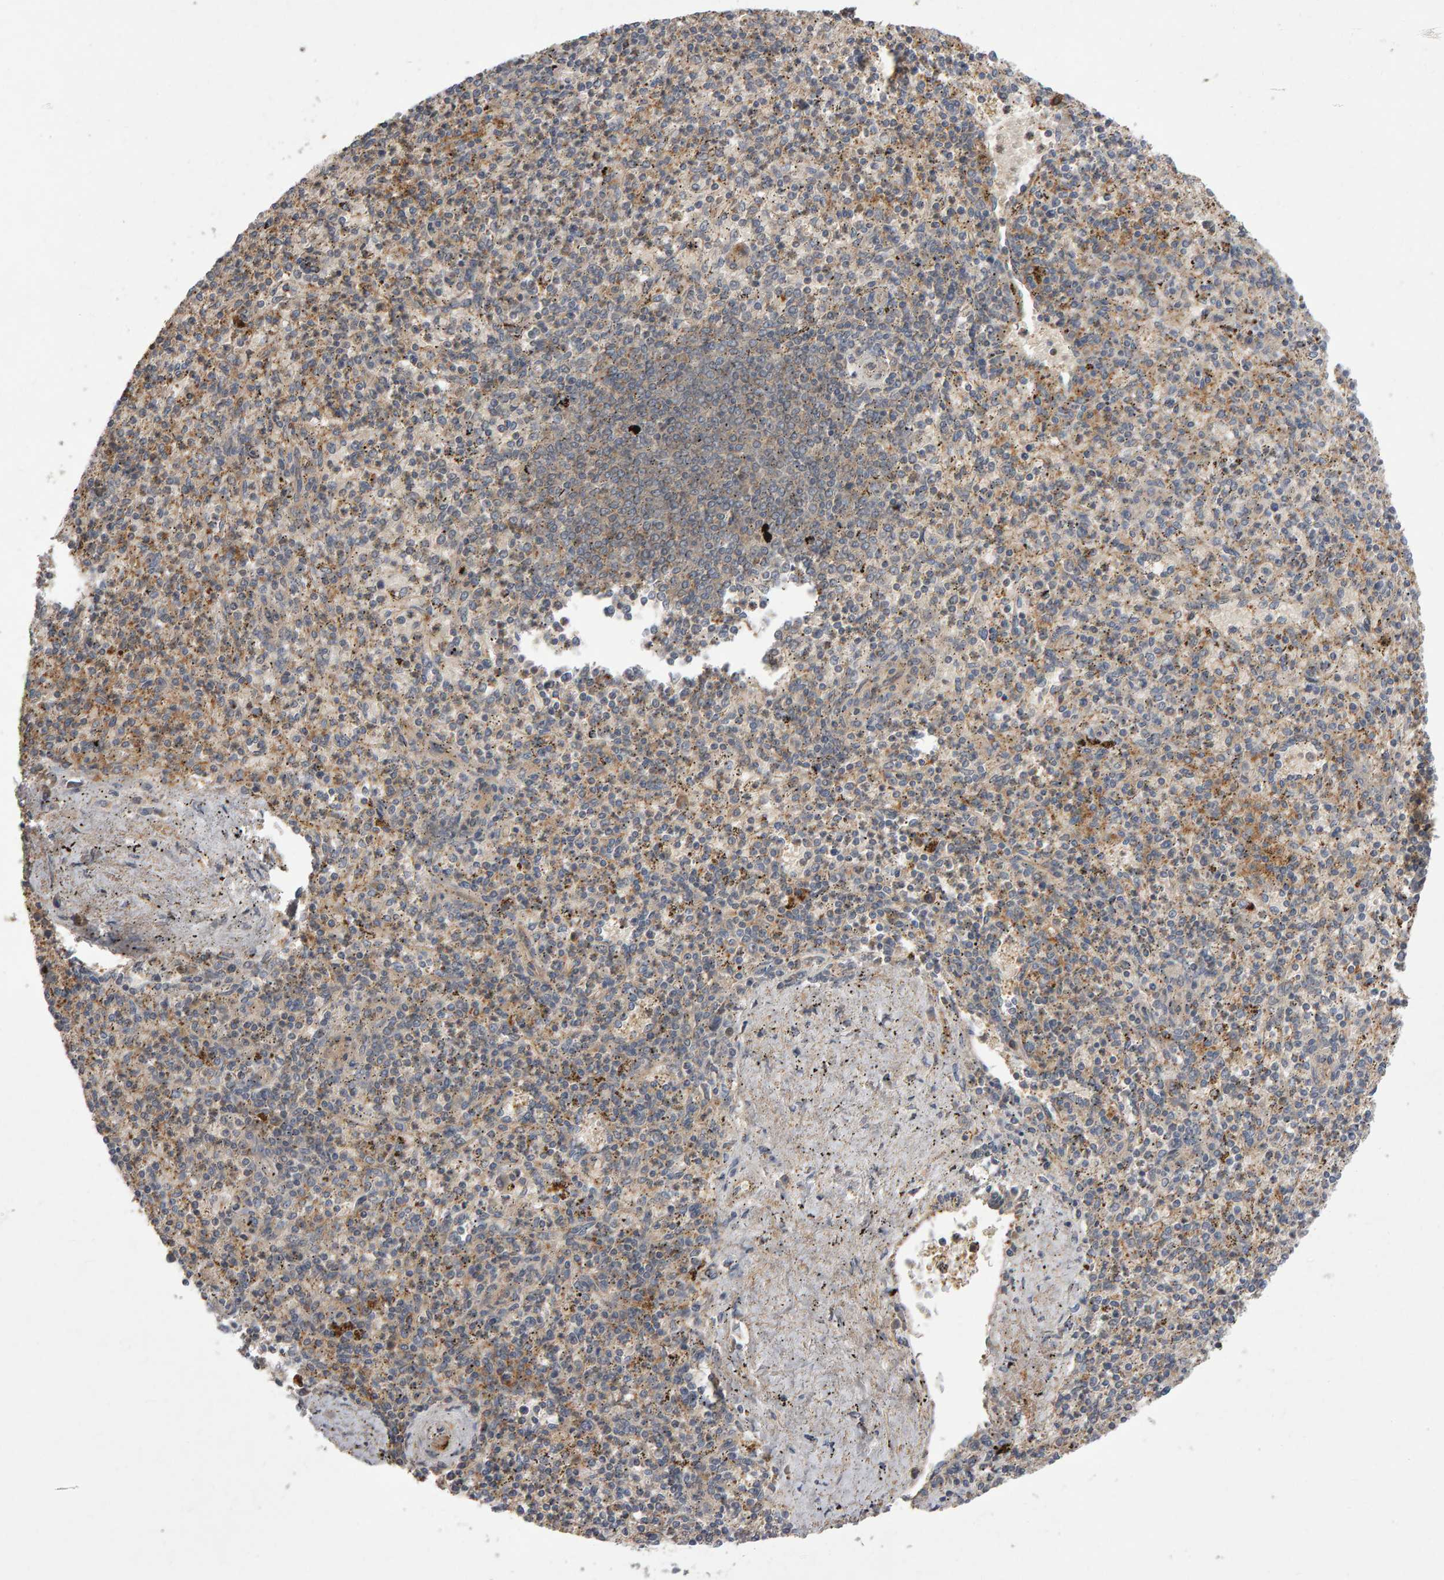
{"staining": {"intensity": "weak", "quantity": "25%-75%", "location": "cytoplasmic/membranous"}, "tissue": "spleen", "cell_type": "Cells in red pulp", "image_type": "normal", "snomed": [{"axis": "morphology", "description": "Normal tissue, NOS"}, {"axis": "topography", "description": "Spleen"}], "caption": "A micrograph showing weak cytoplasmic/membranous expression in about 25%-75% of cells in red pulp in normal spleen, as visualized by brown immunohistochemical staining.", "gene": "PGS1", "patient": {"sex": "male", "age": 72}}